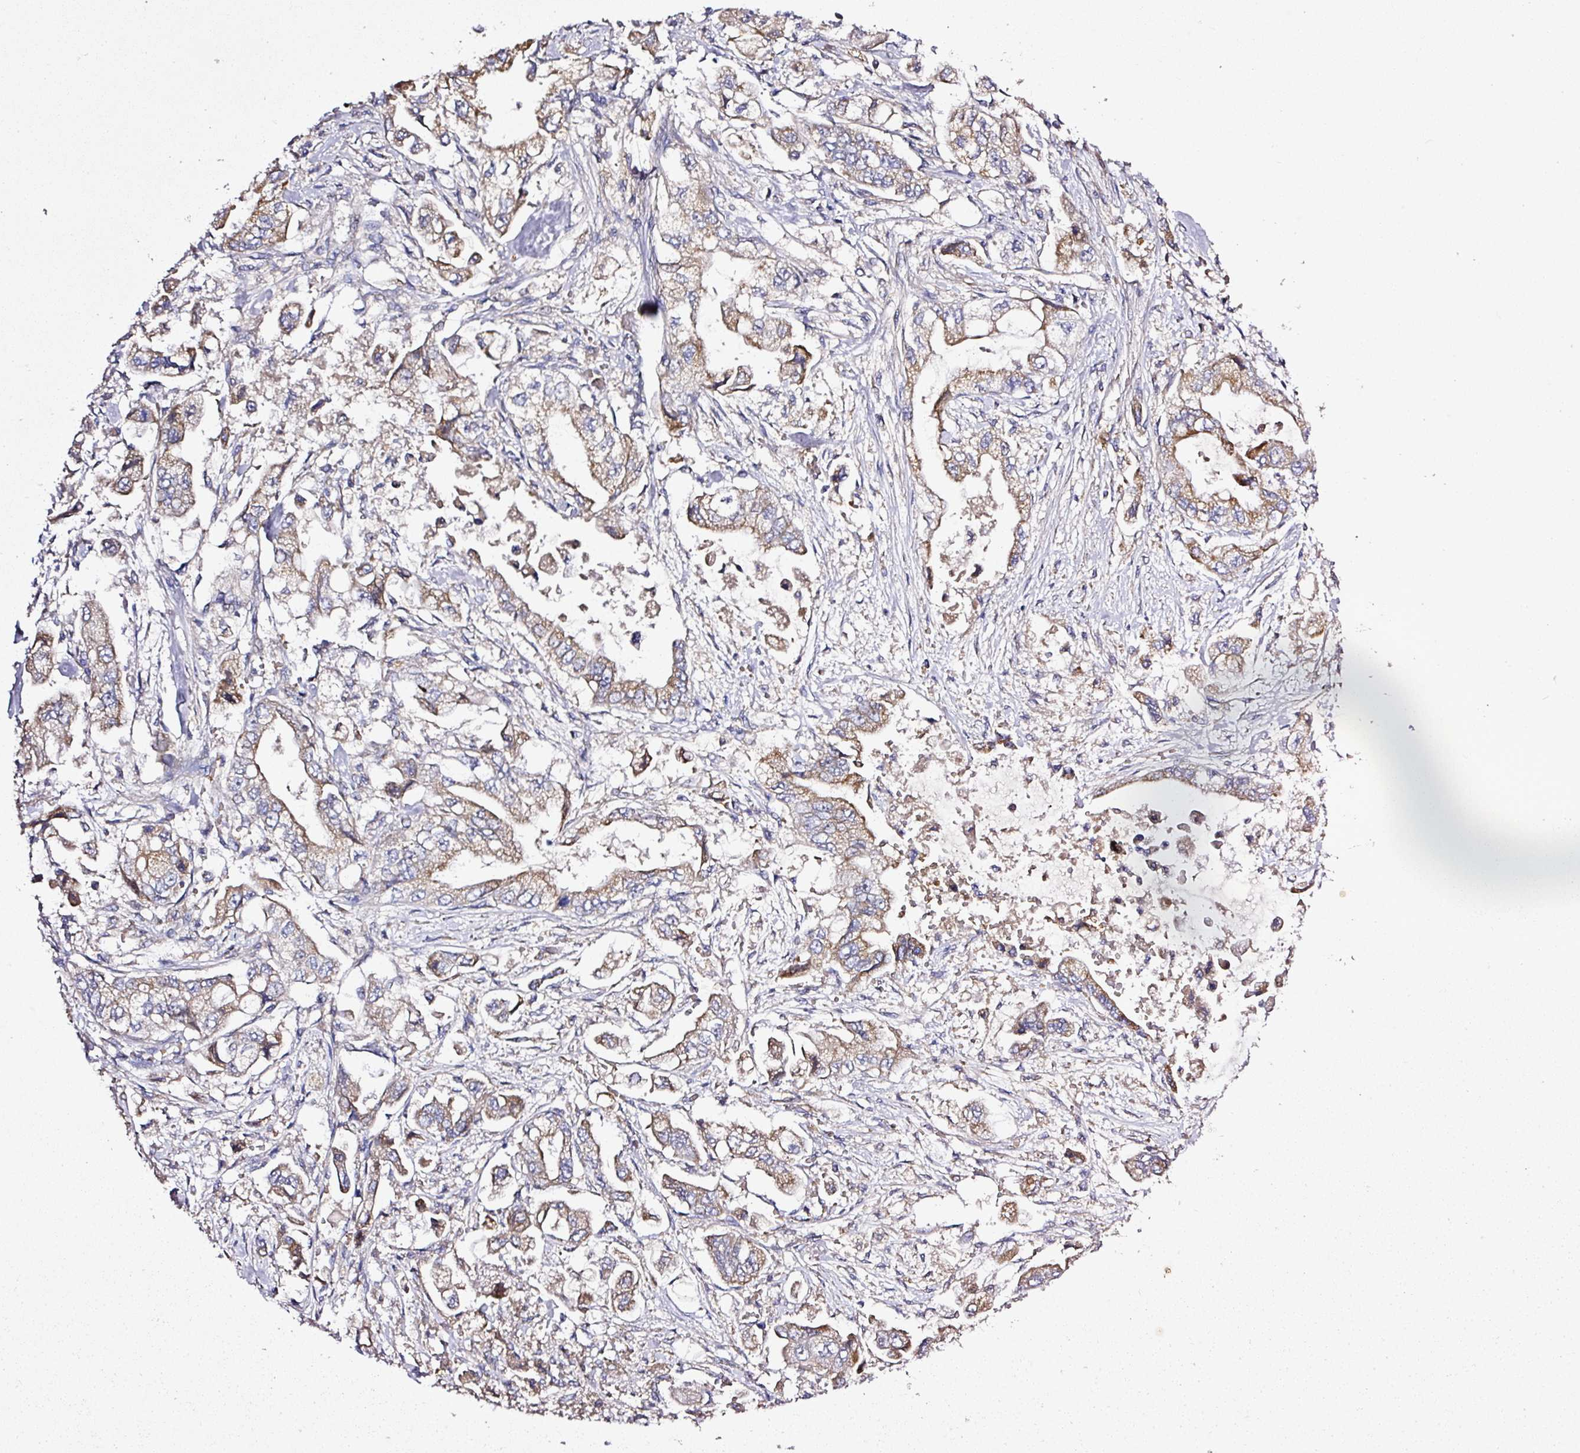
{"staining": {"intensity": "moderate", "quantity": ">75%", "location": "cytoplasmic/membranous"}, "tissue": "stomach cancer", "cell_type": "Tumor cells", "image_type": "cancer", "snomed": [{"axis": "morphology", "description": "Adenocarcinoma, NOS"}, {"axis": "topography", "description": "Stomach"}], "caption": "Protein expression analysis of adenocarcinoma (stomach) demonstrates moderate cytoplasmic/membranous staining in approximately >75% of tumor cells.", "gene": "ZNF513", "patient": {"sex": "male", "age": 62}}